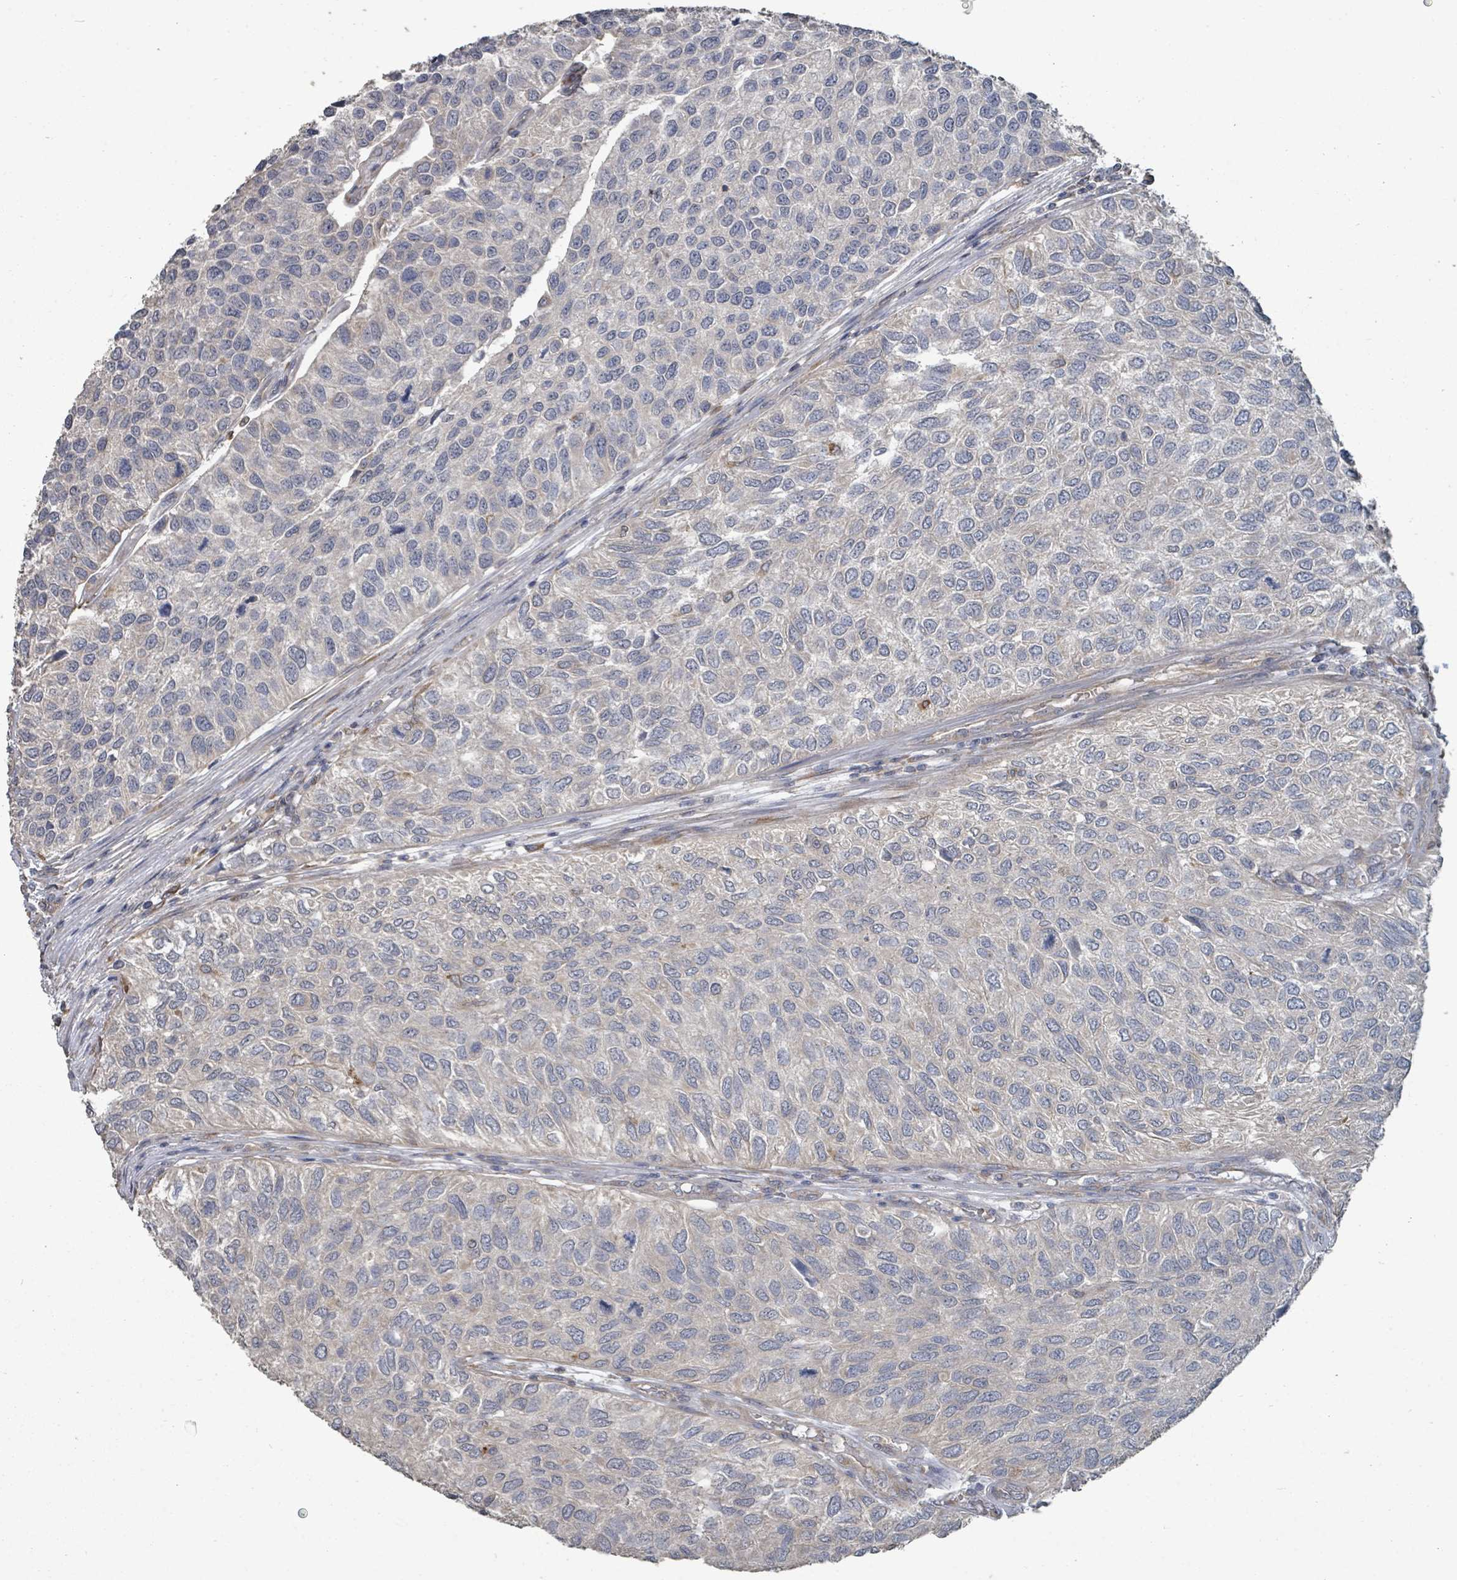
{"staining": {"intensity": "negative", "quantity": "none", "location": "none"}, "tissue": "urothelial cancer", "cell_type": "Tumor cells", "image_type": "cancer", "snomed": [{"axis": "morphology", "description": "Urothelial carcinoma, NOS"}, {"axis": "topography", "description": "Urinary bladder"}], "caption": "This is a photomicrograph of immunohistochemistry staining of urothelial cancer, which shows no staining in tumor cells.", "gene": "SLC9A7", "patient": {"sex": "male", "age": 55}}